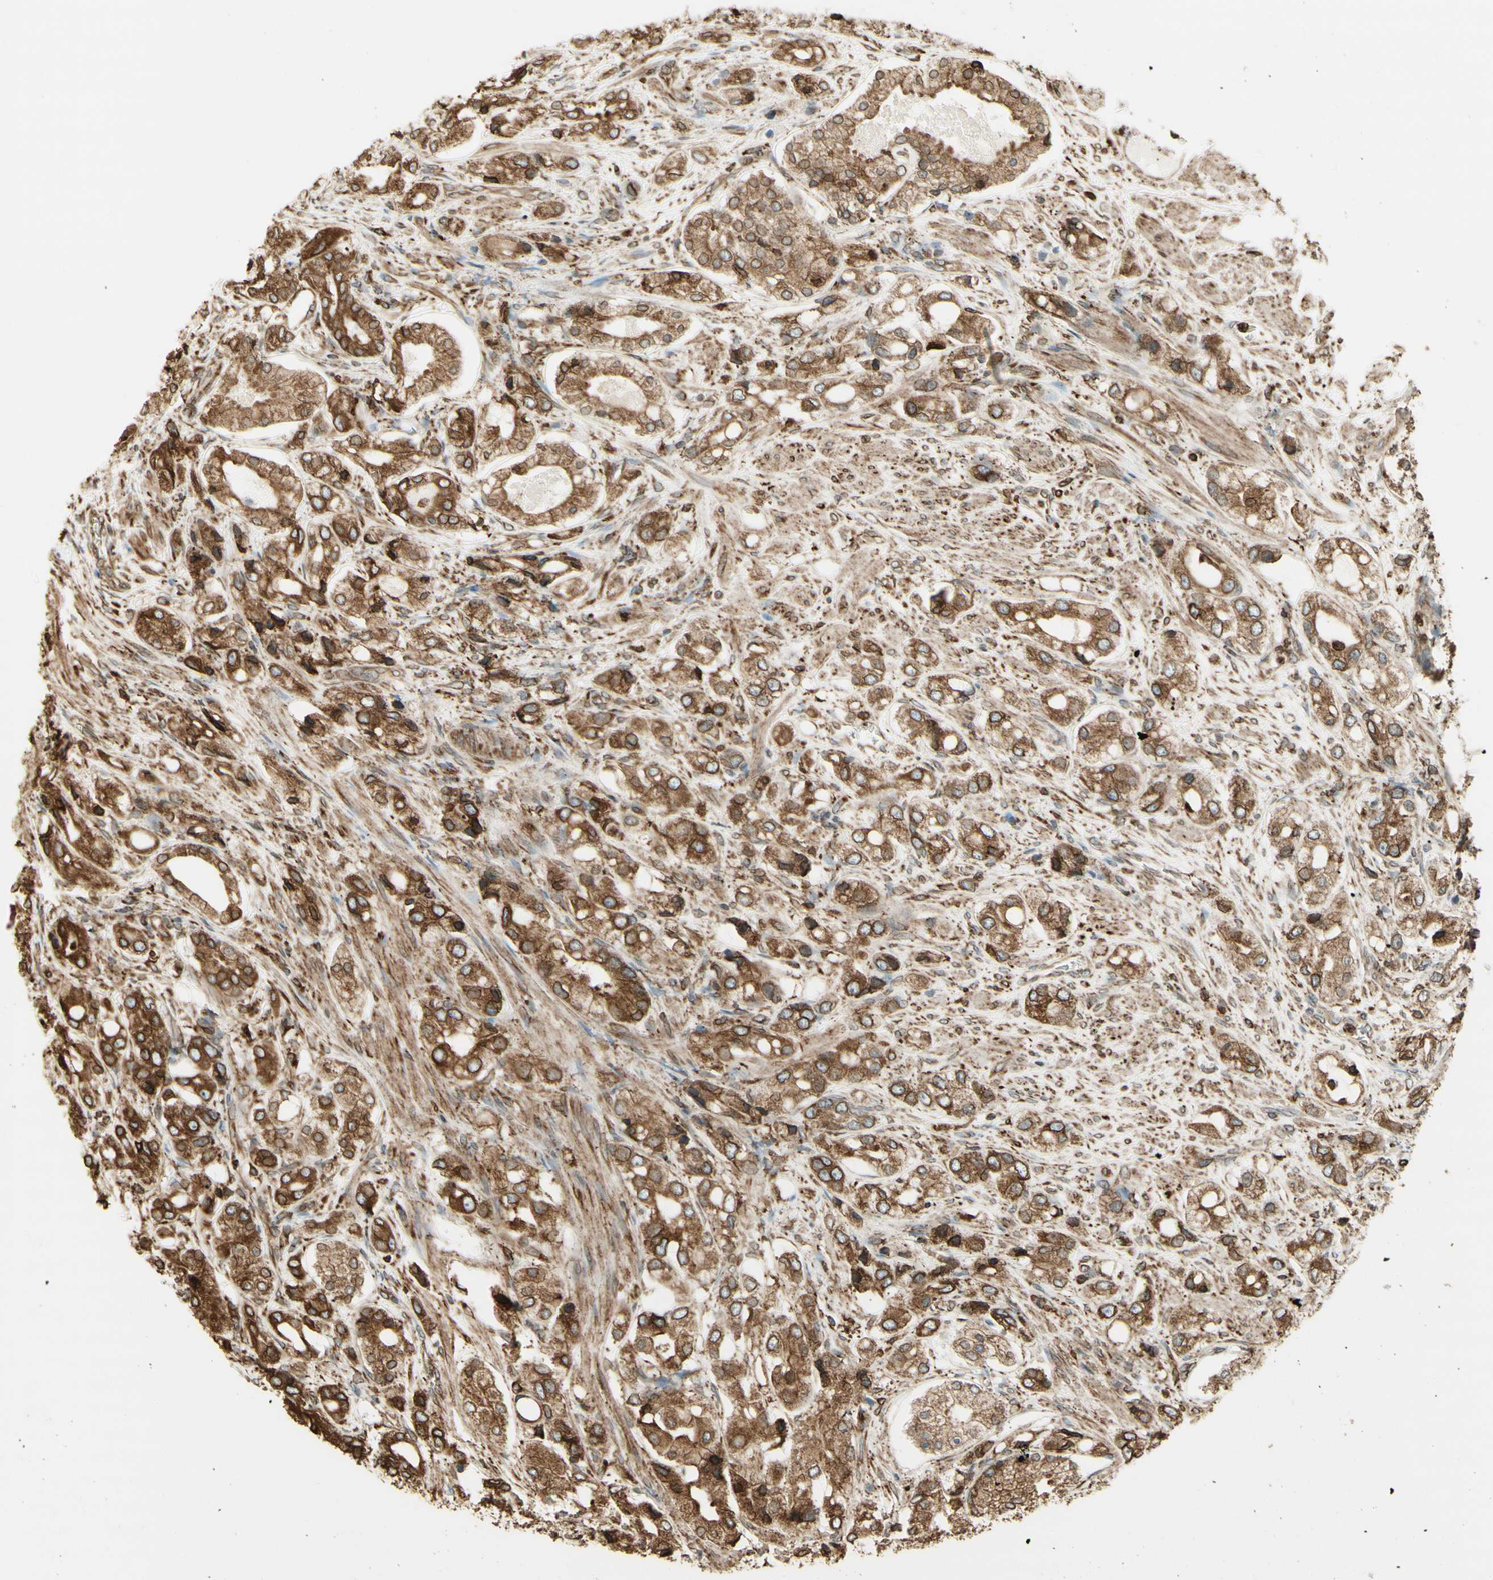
{"staining": {"intensity": "moderate", "quantity": ">75%", "location": "cytoplasmic/membranous"}, "tissue": "prostate cancer", "cell_type": "Tumor cells", "image_type": "cancer", "snomed": [{"axis": "morphology", "description": "Adenocarcinoma, High grade"}, {"axis": "topography", "description": "Prostate"}], "caption": "An immunohistochemistry (IHC) histopathology image of neoplastic tissue is shown. Protein staining in brown highlights moderate cytoplasmic/membranous positivity in prostate adenocarcinoma (high-grade) within tumor cells.", "gene": "CANX", "patient": {"sex": "male", "age": 65}}